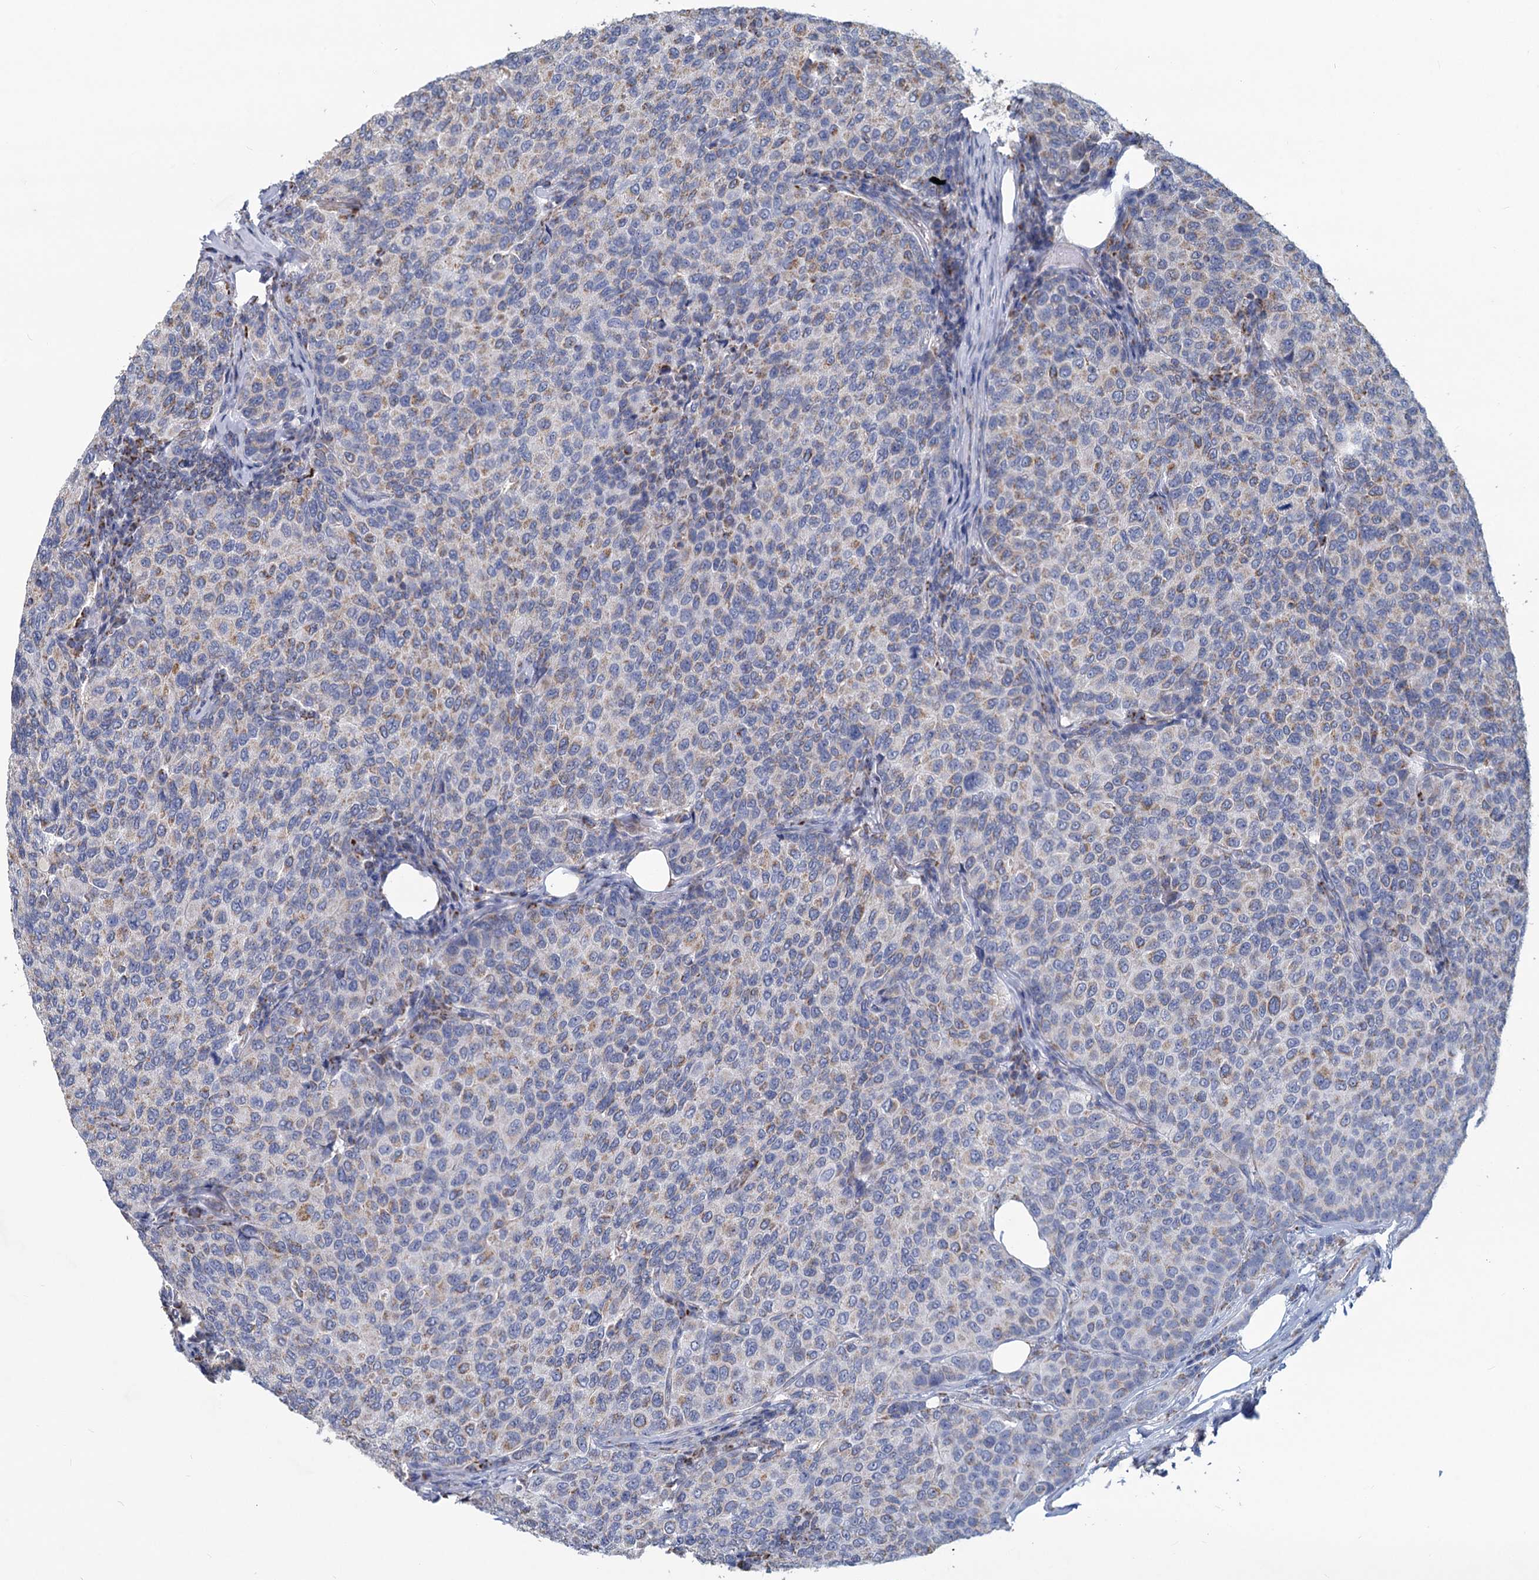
{"staining": {"intensity": "weak", "quantity": "<25%", "location": "cytoplasmic/membranous"}, "tissue": "breast cancer", "cell_type": "Tumor cells", "image_type": "cancer", "snomed": [{"axis": "morphology", "description": "Duct carcinoma"}, {"axis": "topography", "description": "Breast"}], "caption": "Infiltrating ductal carcinoma (breast) stained for a protein using IHC reveals no staining tumor cells.", "gene": "NDUFC2", "patient": {"sex": "female", "age": 55}}